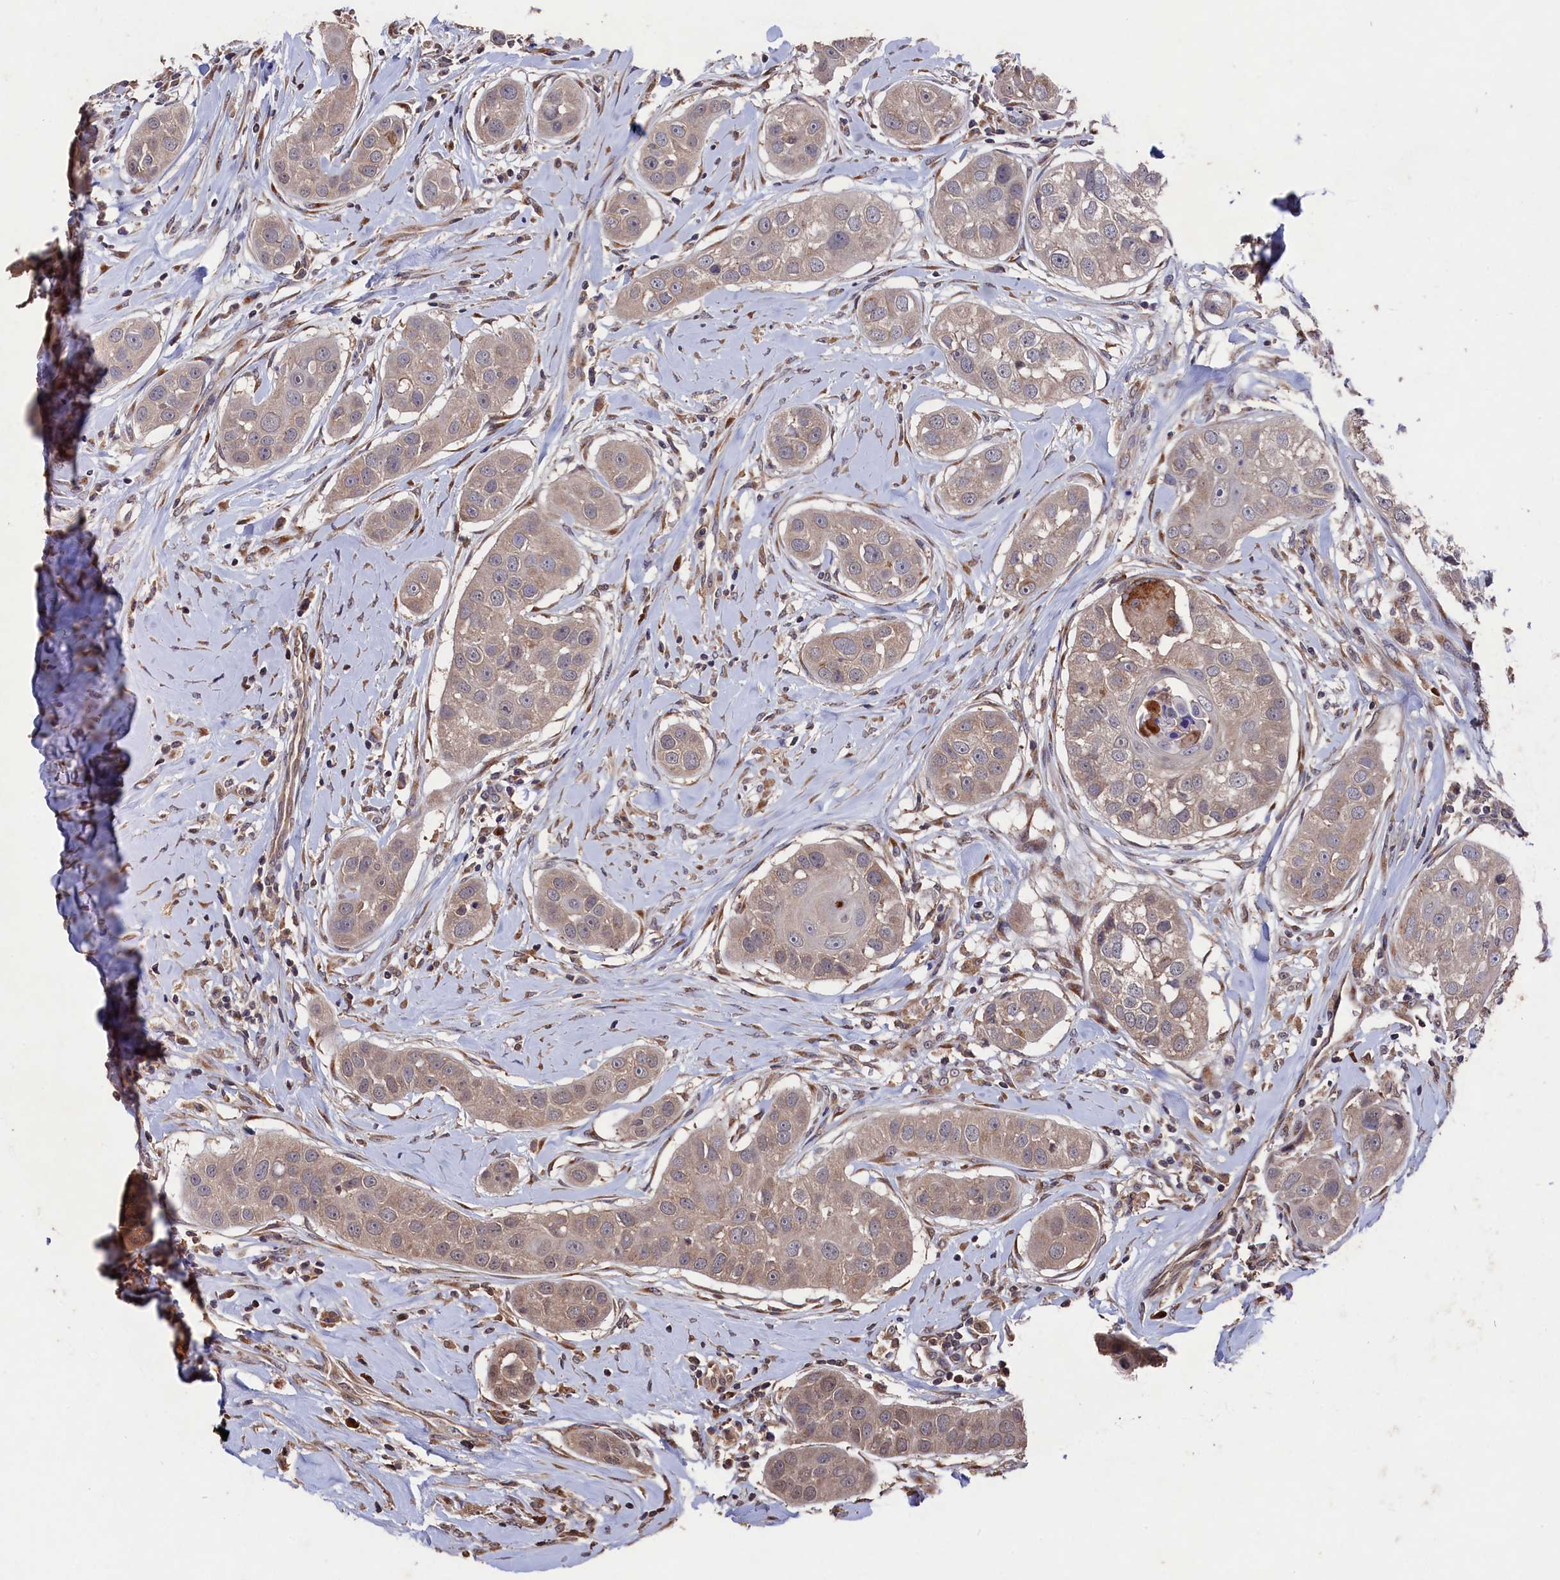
{"staining": {"intensity": "weak", "quantity": "25%-75%", "location": "cytoplasmic/membranous"}, "tissue": "head and neck cancer", "cell_type": "Tumor cells", "image_type": "cancer", "snomed": [{"axis": "morphology", "description": "Normal tissue, NOS"}, {"axis": "morphology", "description": "Squamous cell carcinoma, NOS"}, {"axis": "topography", "description": "Skeletal muscle"}, {"axis": "topography", "description": "Head-Neck"}], "caption": "Brown immunohistochemical staining in human head and neck cancer displays weak cytoplasmic/membranous positivity in approximately 25%-75% of tumor cells.", "gene": "NAA60", "patient": {"sex": "male", "age": 51}}